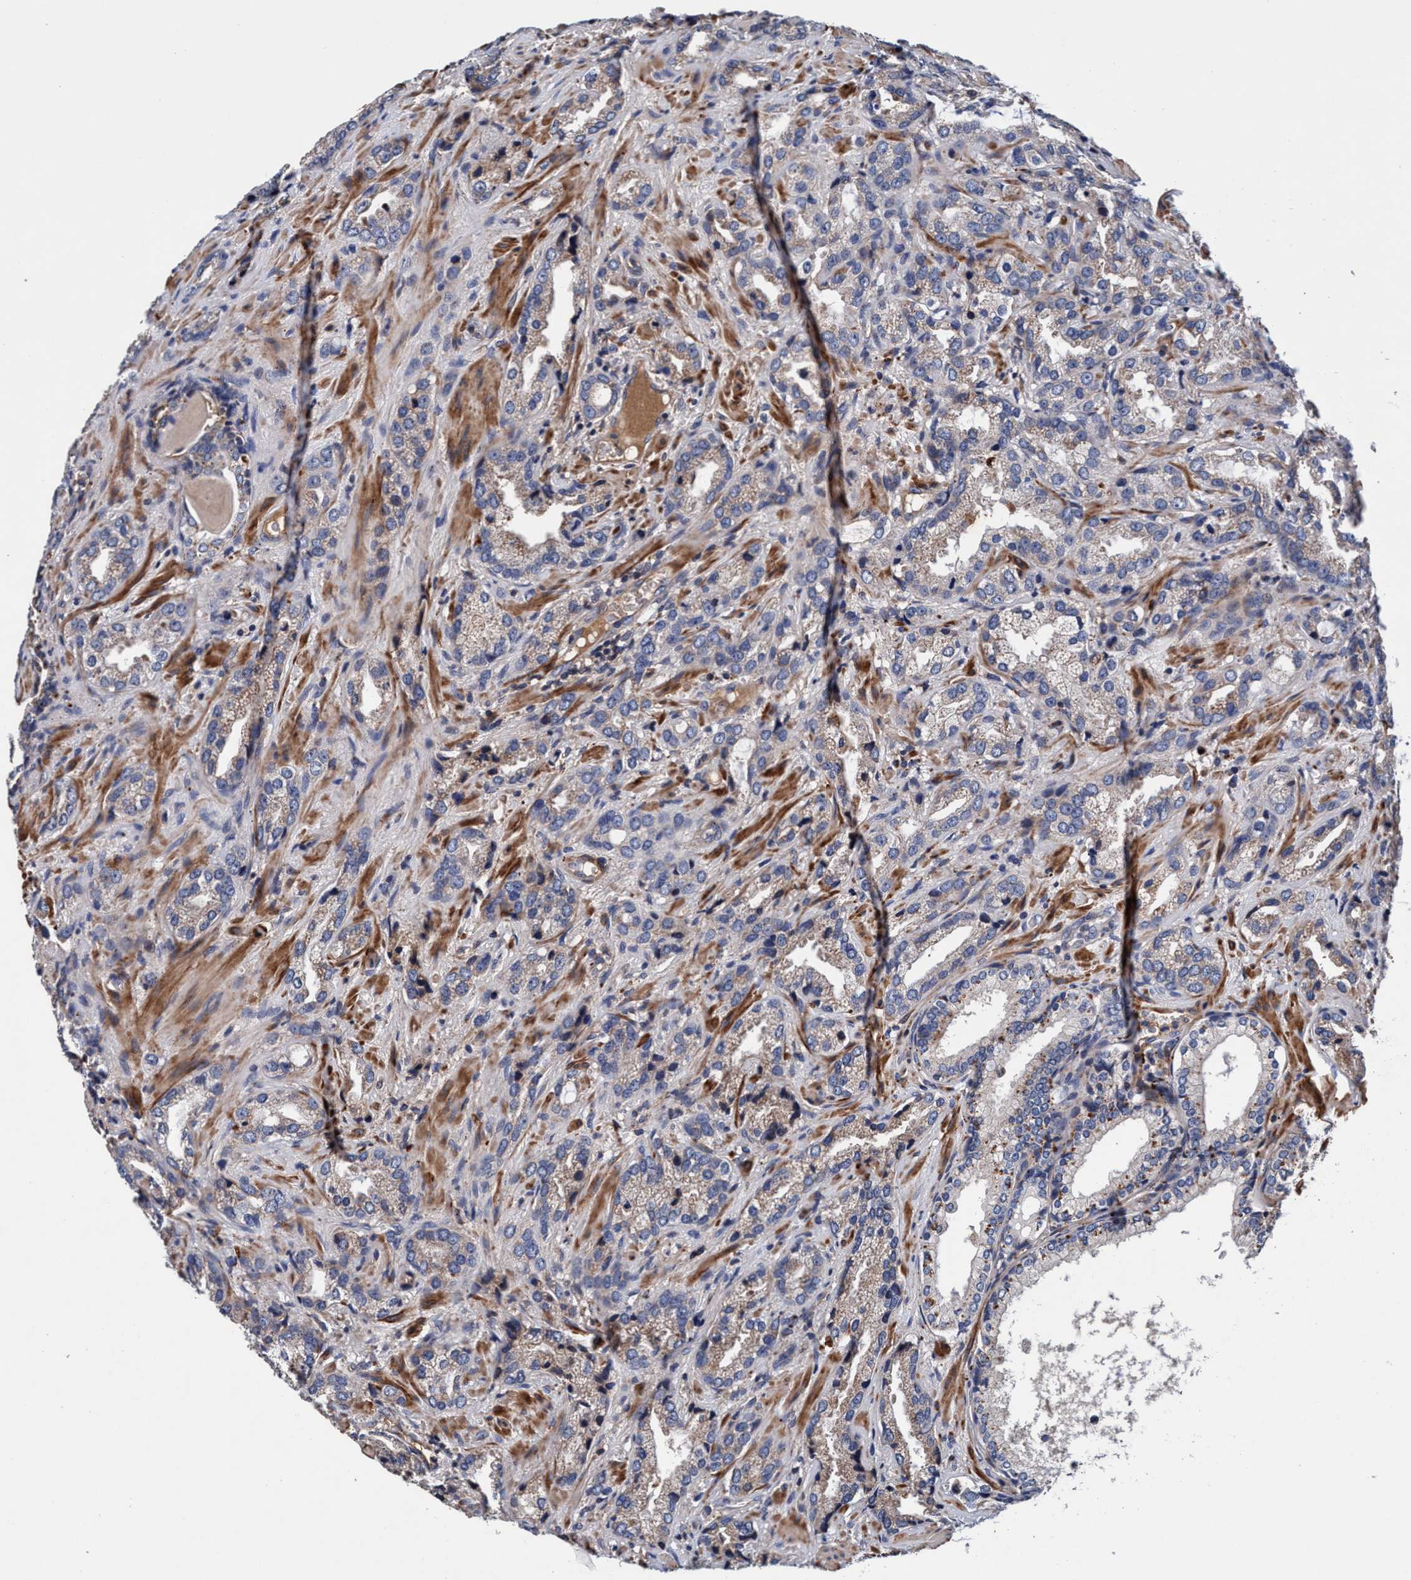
{"staining": {"intensity": "negative", "quantity": "none", "location": "none"}, "tissue": "prostate cancer", "cell_type": "Tumor cells", "image_type": "cancer", "snomed": [{"axis": "morphology", "description": "Adenocarcinoma, High grade"}, {"axis": "topography", "description": "Prostate"}], "caption": "Immunohistochemistry photomicrograph of prostate high-grade adenocarcinoma stained for a protein (brown), which shows no expression in tumor cells.", "gene": "RNF208", "patient": {"sex": "male", "age": 63}}